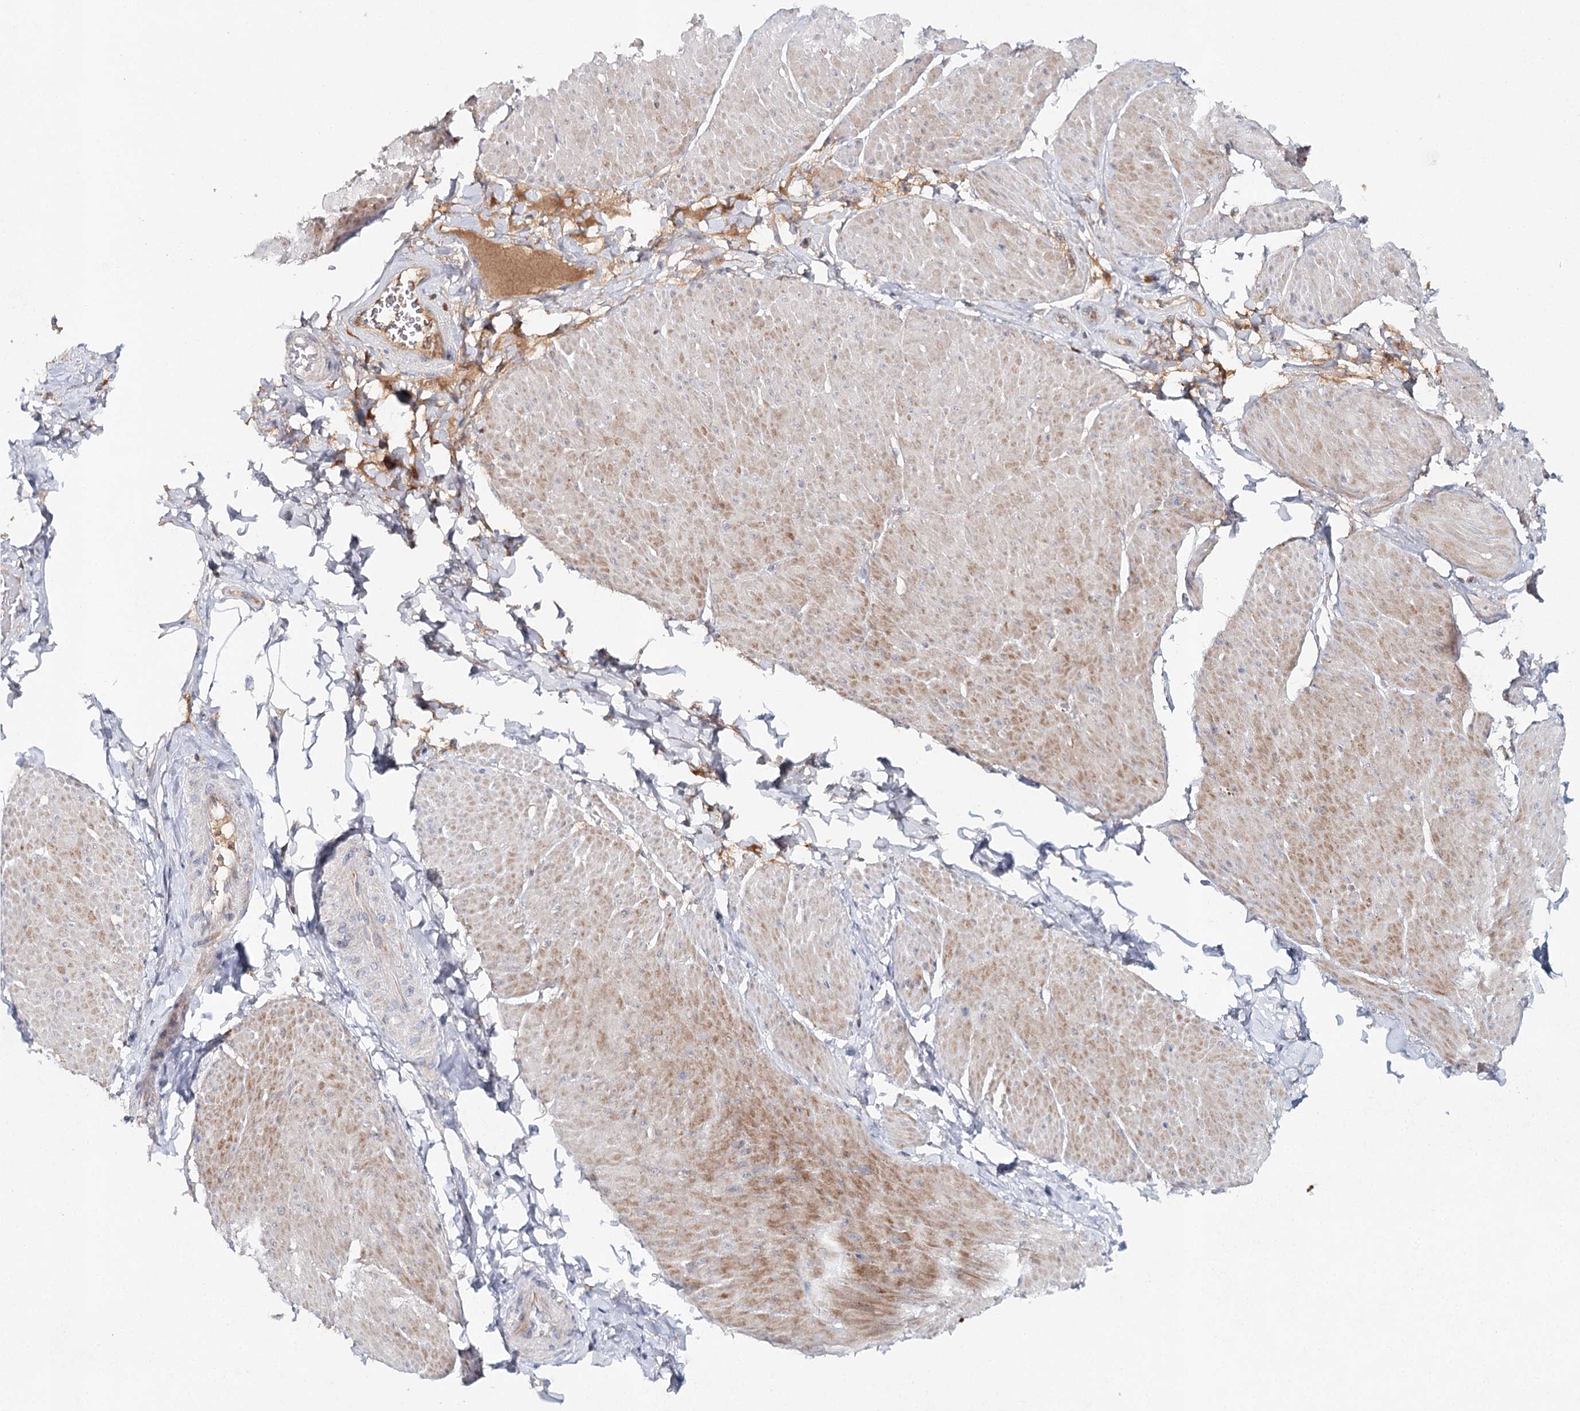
{"staining": {"intensity": "moderate", "quantity": "<25%", "location": "cytoplasmic/membranous"}, "tissue": "smooth muscle", "cell_type": "Smooth muscle cells", "image_type": "normal", "snomed": [{"axis": "morphology", "description": "Urothelial carcinoma, High grade"}, {"axis": "topography", "description": "Urinary bladder"}], "caption": "Protein staining shows moderate cytoplasmic/membranous positivity in approximately <25% of smooth muscle cells in unremarkable smooth muscle. (DAB (3,3'-diaminobenzidine) IHC with brightfield microscopy, high magnification).", "gene": "SLC41A2", "patient": {"sex": "male", "age": 46}}